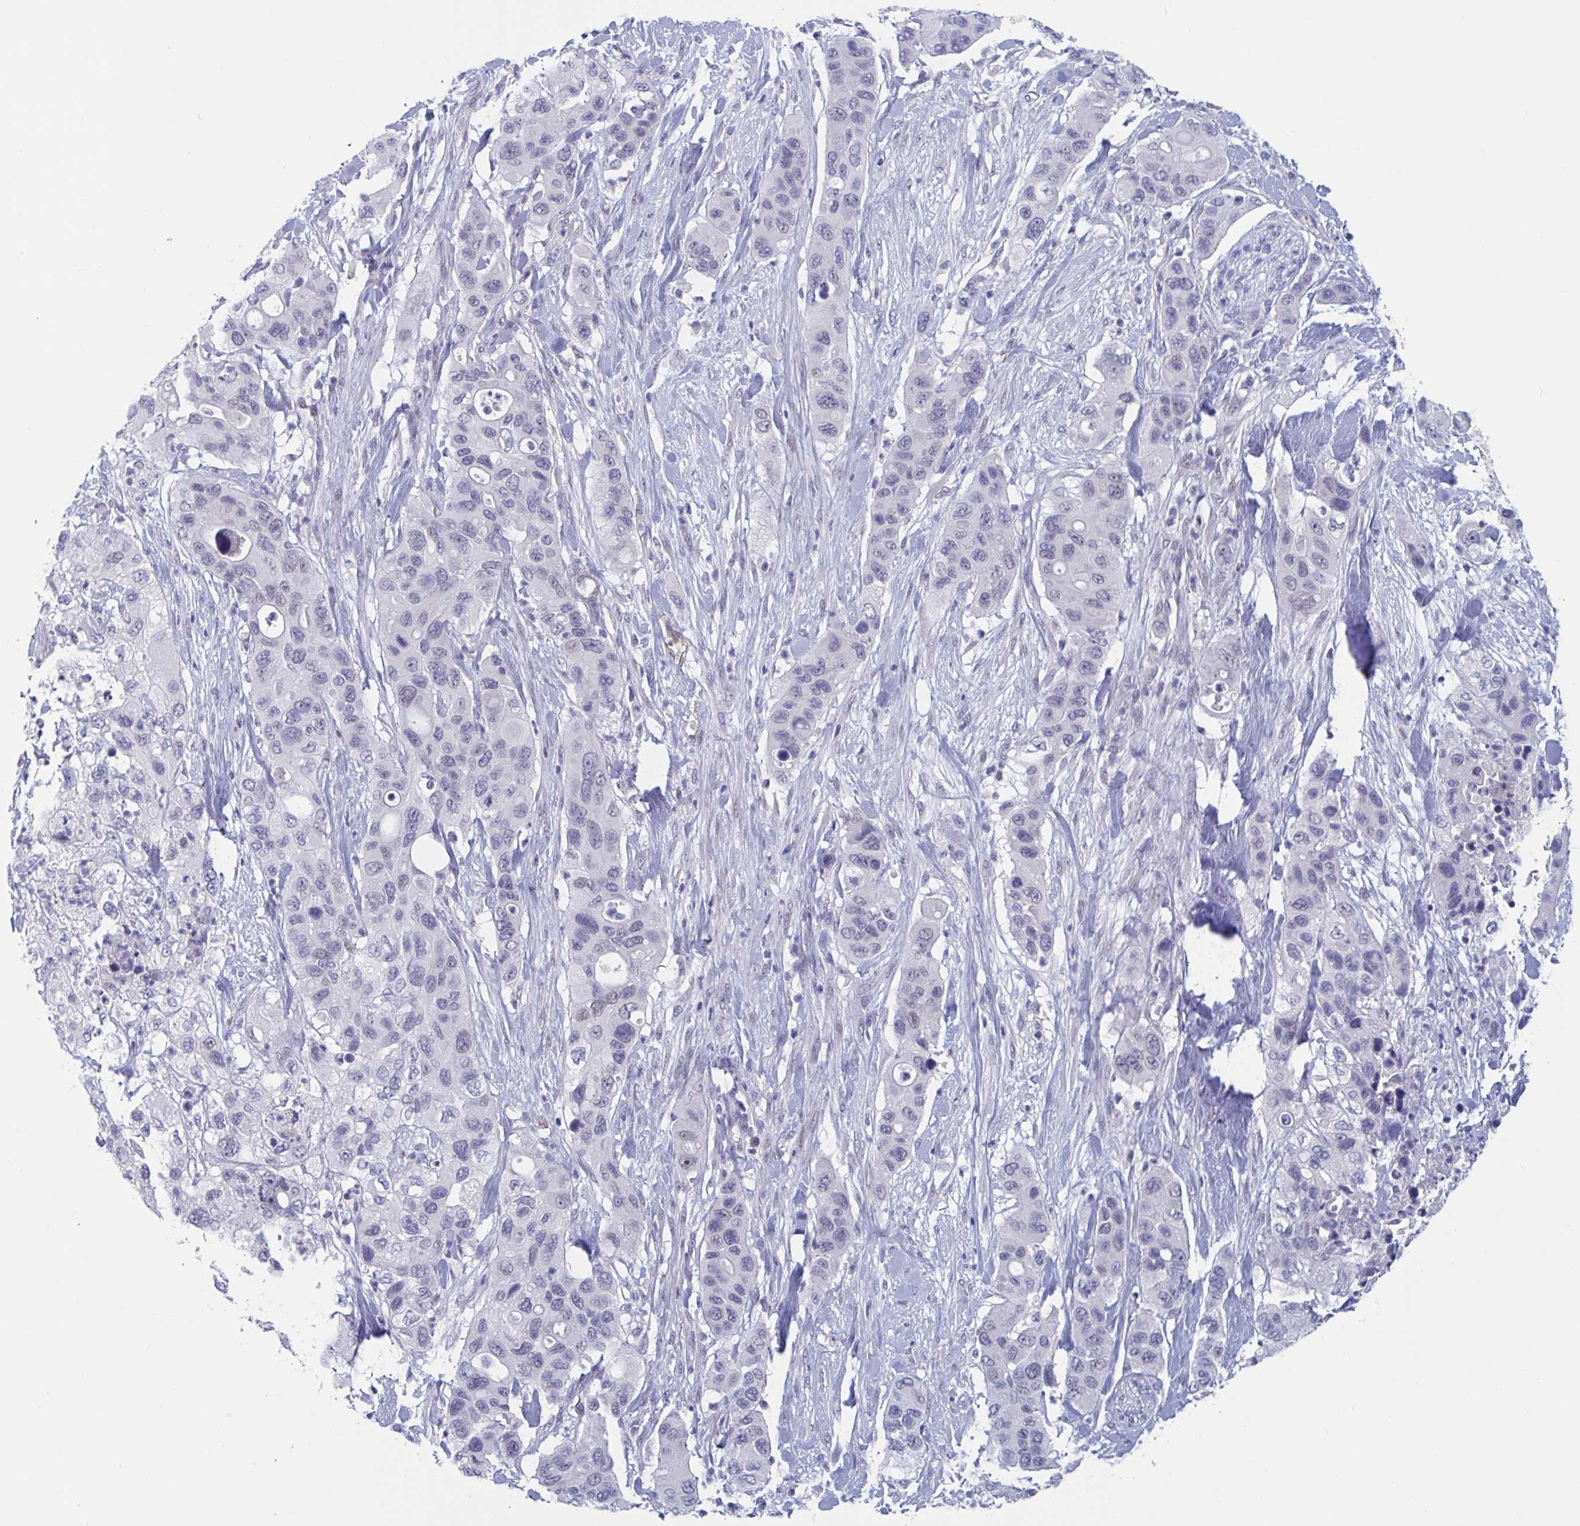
{"staining": {"intensity": "negative", "quantity": "none", "location": "none"}, "tissue": "pancreatic cancer", "cell_type": "Tumor cells", "image_type": "cancer", "snomed": [{"axis": "morphology", "description": "Adenocarcinoma, NOS"}, {"axis": "topography", "description": "Pancreas"}], "caption": "Tumor cells are negative for protein expression in human pancreatic adenocarcinoma.", "gene": "KDM4D", "patient": {"sex": "female", "age": 71}}